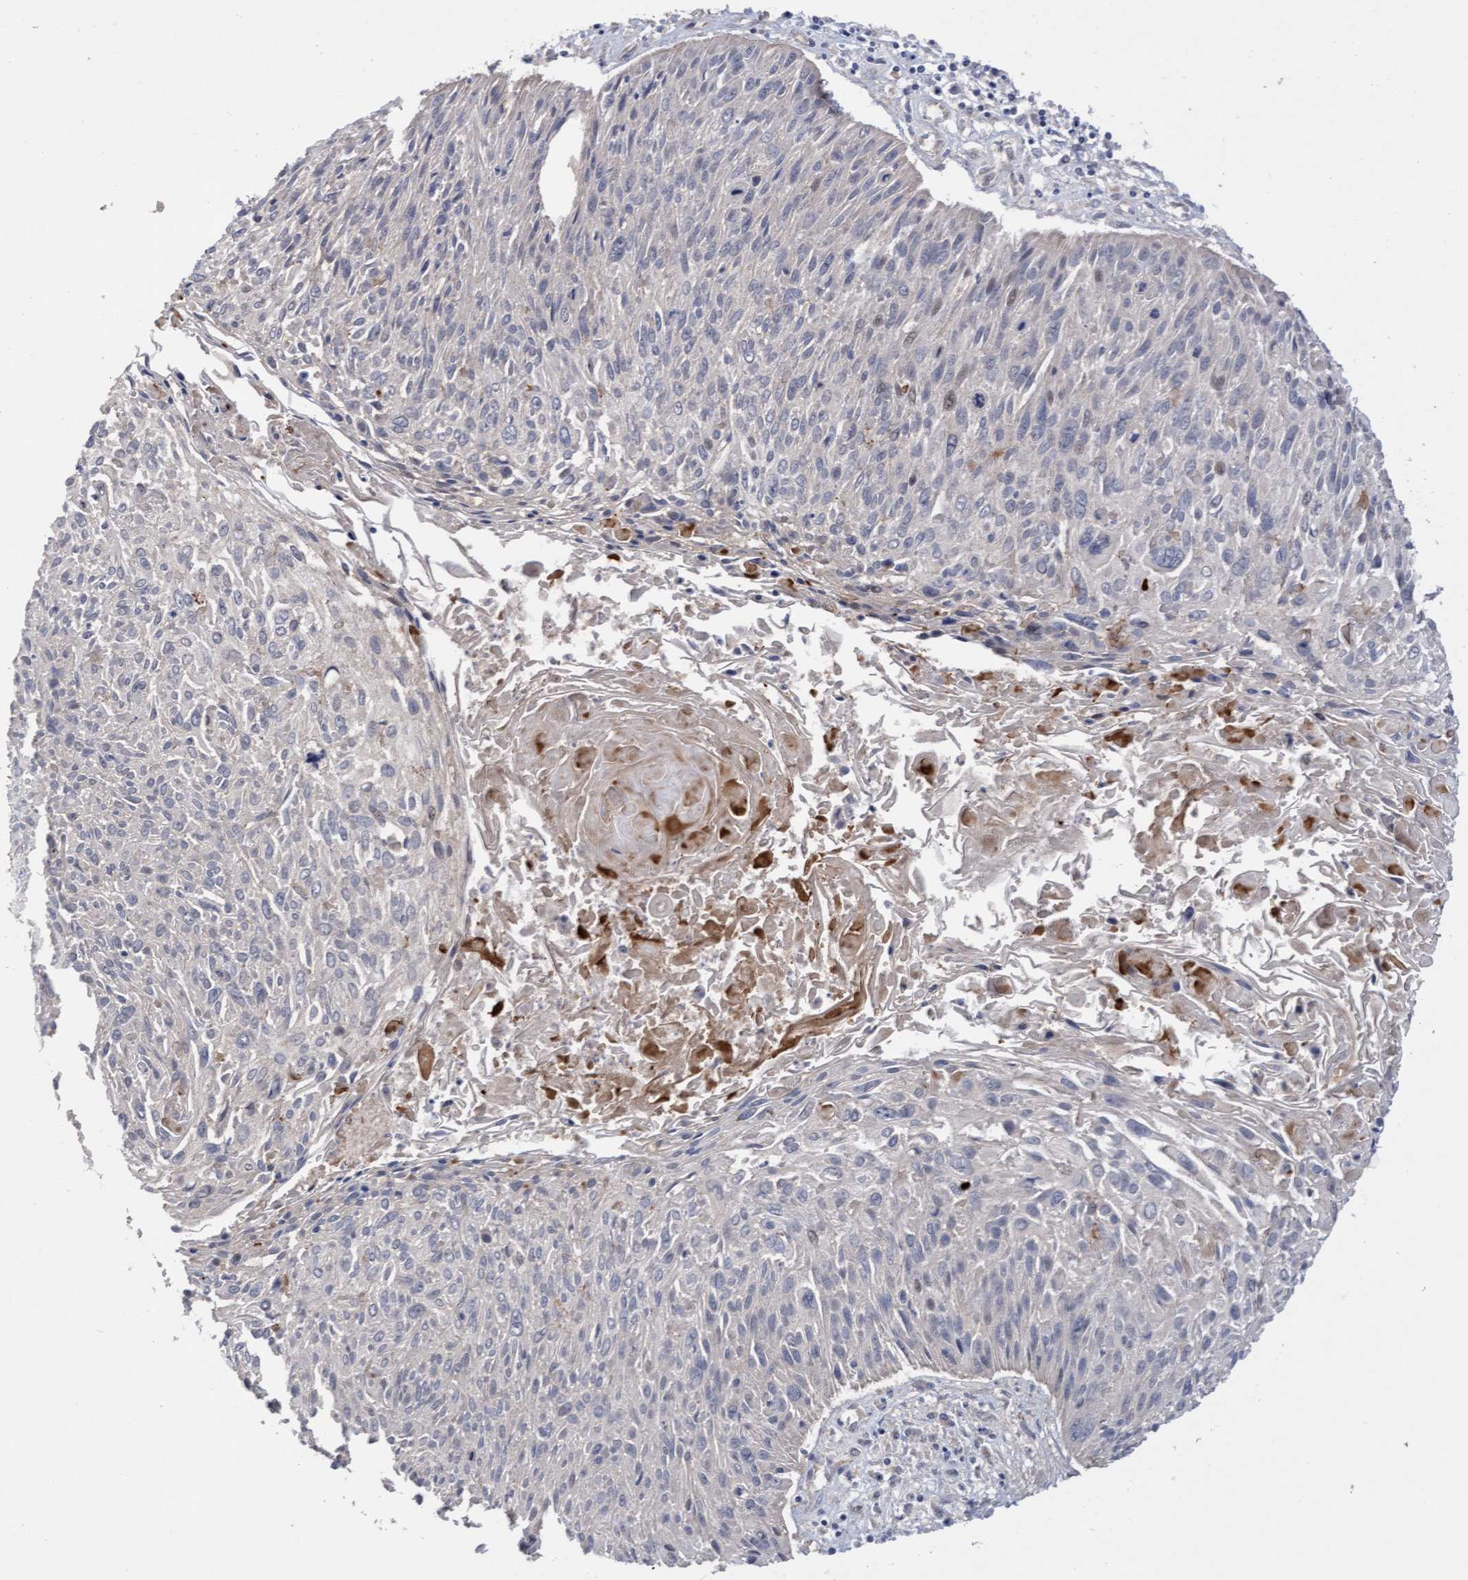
{"staining": {"intensity": "weak", "quantity": "<25%", "location": "cytoplasmic/membranous"}, "tissue": "cervical cancer", "cell_type": "Tumor cells", "image_type": "cancer", "snomed": [{"axis": "morphology", "description": "Squamous cell carcinoma, NOS"}, {"axis": "topography", "description": "Cervix"}], "caption": "Tumor cells are negative for brown protein staining in cervical cancer. The staining is performed using DAB (3,3'-diaminobenzidine) brown chromogen with nuclei counter-stained in using hematoxylin.", "gene": "ITFG1", "patient": {"sex": "female", "age": 51}}